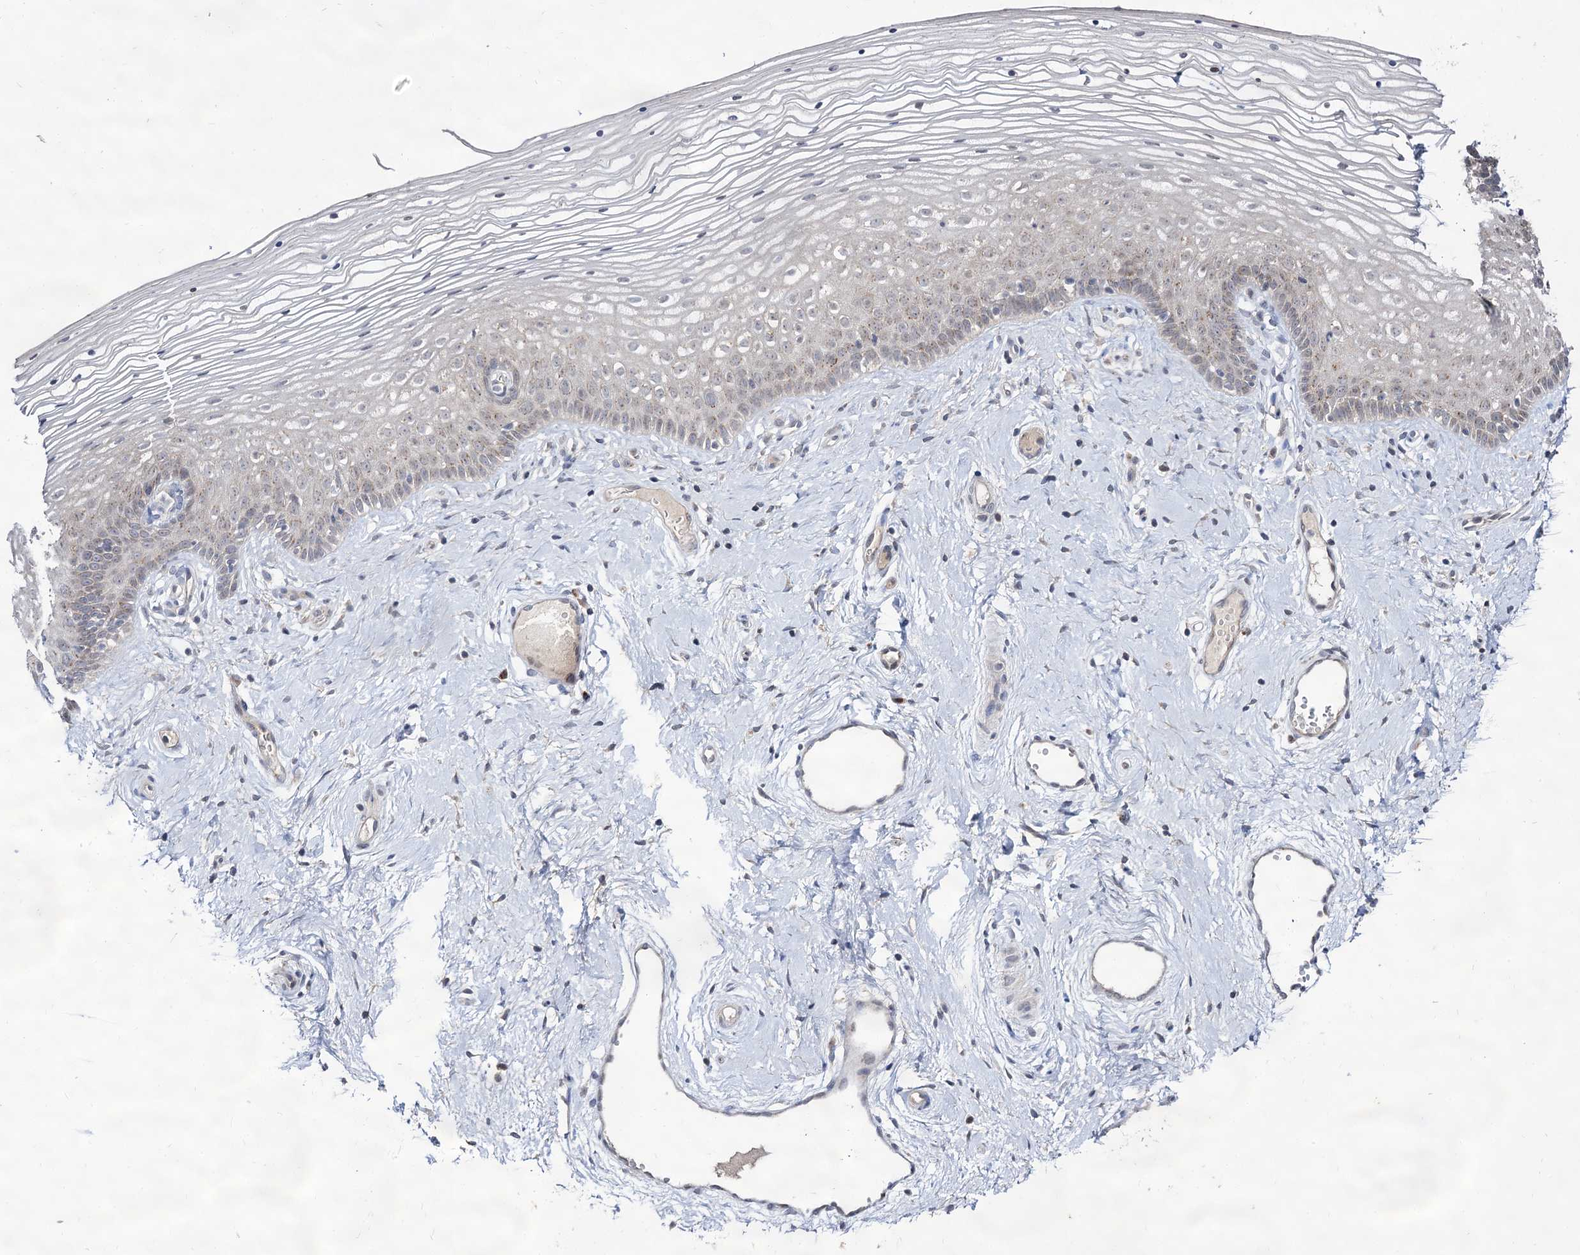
{"staining": {"intensity": "negative", "quantity": "none", "location": "none"}, "tissue": "vagina", "cell_type": "Squamous epithelial cells", "image_type": "normal", "snomed": [{"axis": "morphology", "description": "Normal tissue, NOS"}, {"axis": "topography", "description": "Vagina"}], "caption": "DAB (3,3'-diaminobenzidine) immunohistochemical staining of benign vagina exhibits no significant positivity in squamous epithelial cells.", "gene": "ARFIP2", "patient": {"sex": "female", "age": 46}}